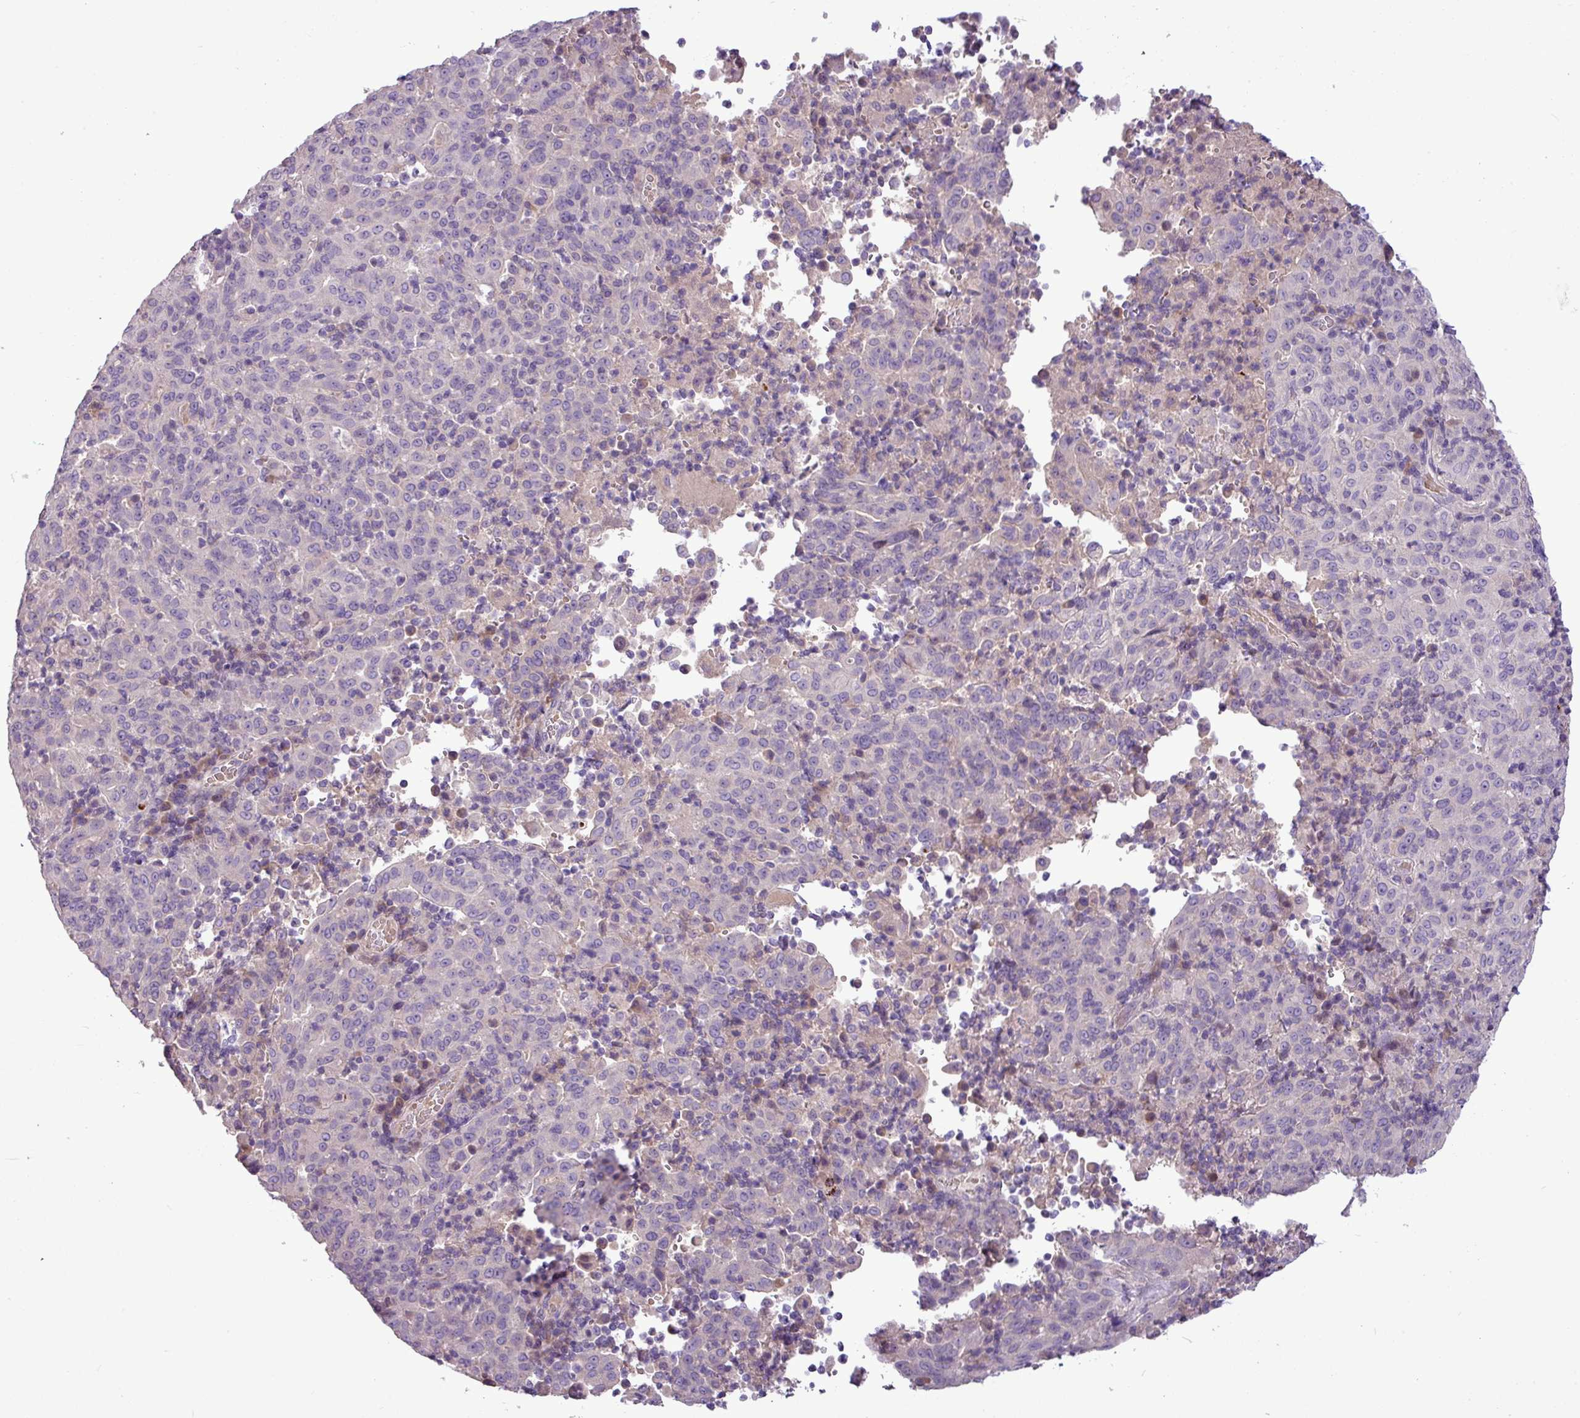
{"staining": {"intensity": "negative", "quantity": "none", "location": "none"}, "tissue": "pancreatic cancer", "cell_type": "Tumor cells", "image_type": "cancer", "snomed": [{"axis": "morphology", "description": "Adenocarcinoma, NOS"}, {"axis": "topography", "description": "Pancreas"}], "caption": "There is no significant expression in tumor cells of pancreatic cancer (adenocarcinoma). (Brightfield microscopy of DAB immunohistochemistry at high magnification).", "gene": "IL17A", "patient": {"sex": "male", "age": 63}}